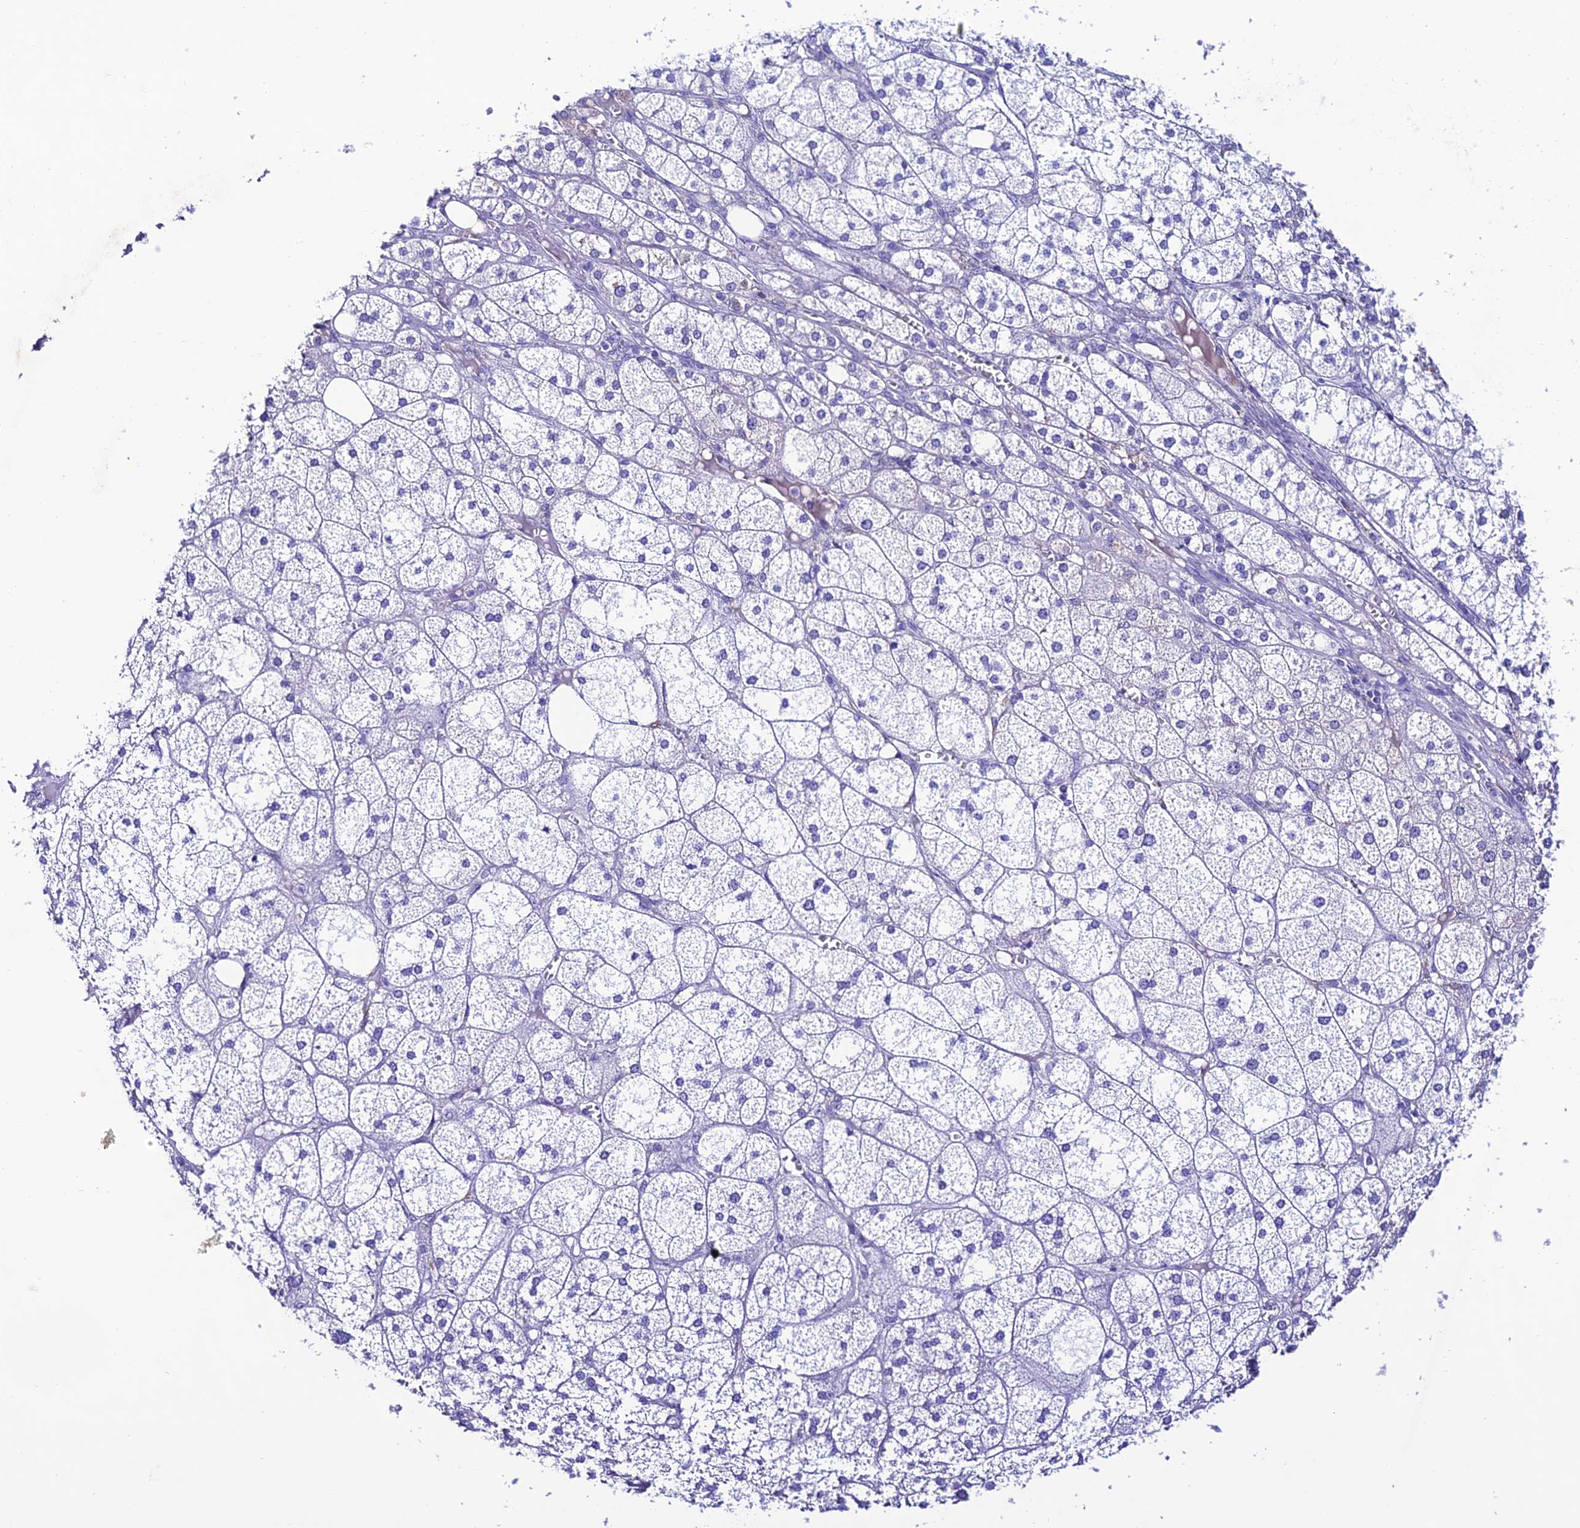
{"staining": {"intensity": "negative", "quantity": "none", "location": "none"}, "tissue": "adrenal gland", "cell_type": "Glandular cells", "image_type": "normal", "snomed": [{"axis": "morphology", "description": "Normal tissue, NOS"}, {"axis": "topography", "description": "Adrenal gland"}], "caption": "DAB (3,3'-diaminobenzidine) immunohistochemical staining of unremarkable human adrenal gland reveals no significant expression in glandular cells.", "gene": "NLRP6", "patient": {"sex": "female", "age": 61}}